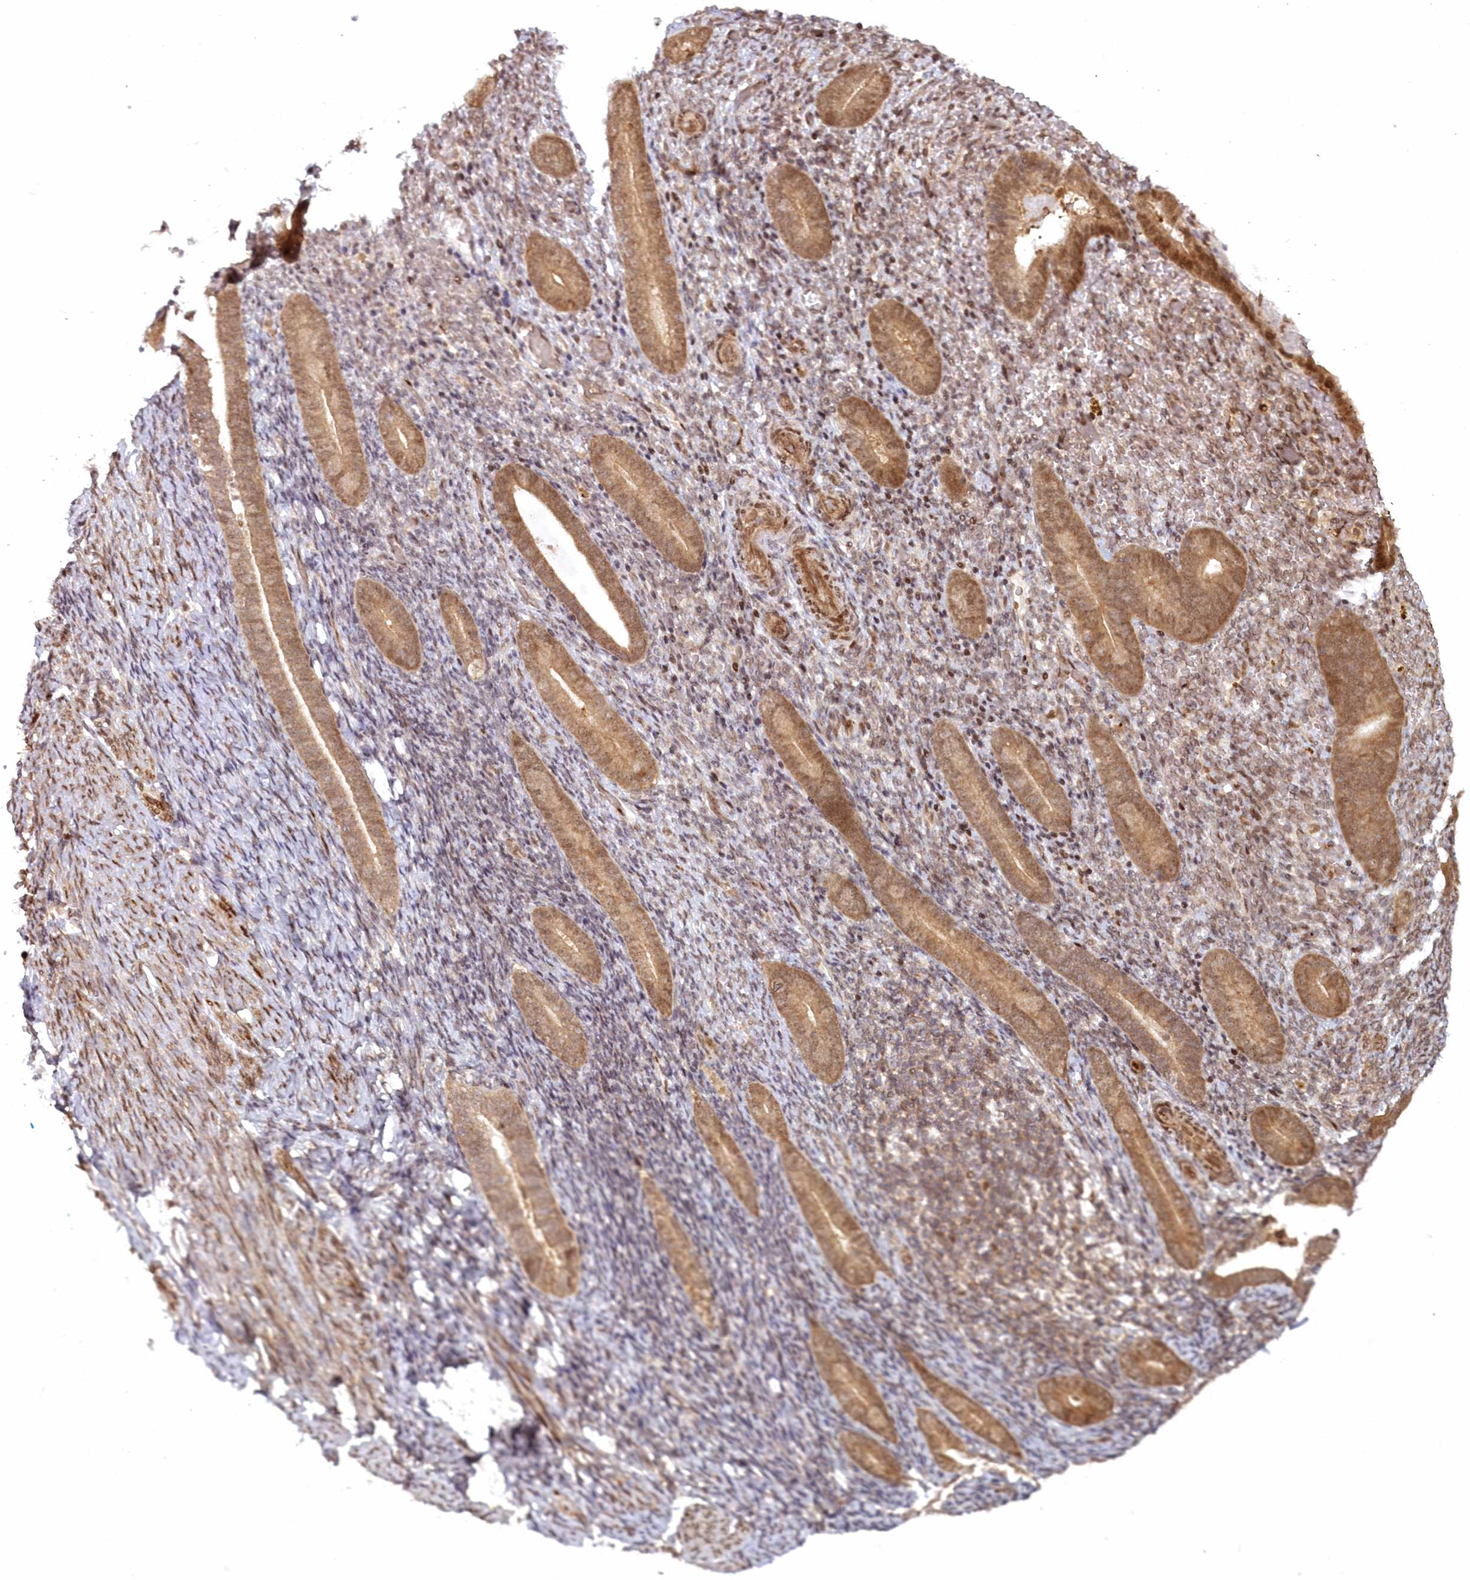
{"staining": {"intensity": "negative", "quantity": "none", "location": "none"}, "tissue": "endometrium", "cell_type": "Cells in endometrial stroma", "image_type": "normal", "snomed": [{"axis": "morphology", "description": "Normal tissue, NOS"}, {"axis": "topography", "description": "Endometrium"}], "caption": "The photomicrograph demonstrates no significant positivity in cells in endometrial stroma of endometrium.", "gene": "TOGARAM2", "patient": {"sex": "female", "age": 51}}